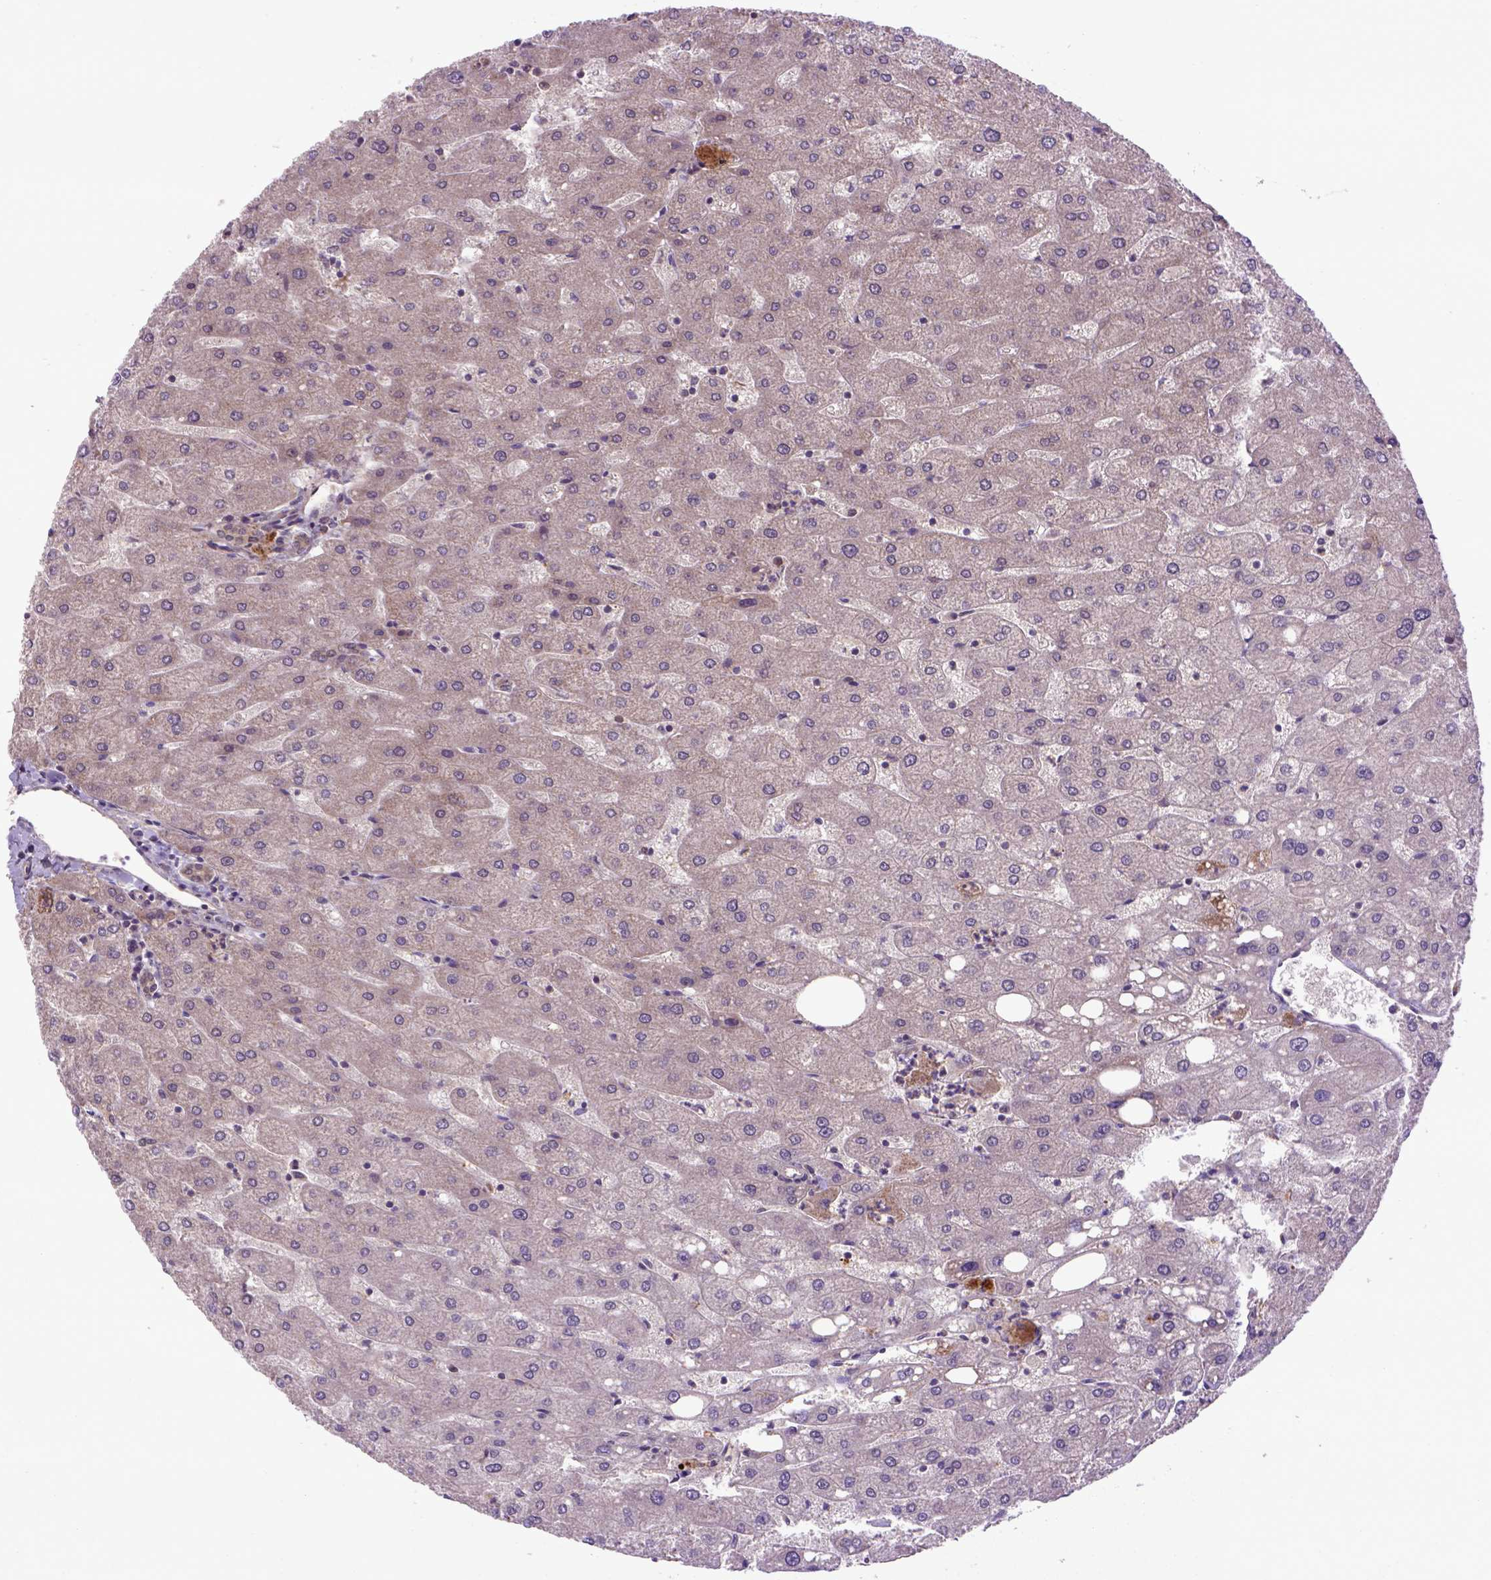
{"staining": {"intensity": "weak", "quantity": ">75%", "location": "cytoplasmic/membranous"}, "tissue": "liver", "cell_type": "Cholangiocytes", "image_type": "normal", "snomed": [{"axis": "morphology", "description": "Normal tissue, NOS"}, {"axis": "topography", "description": "Liver"}], "caption": "Immunohistochemical staining of normal human liver demonstrates low levels of weak cytoplasmic/membranous positivity in about >75% of cholangiocytes. (Brightfield microscopy of DAB IHC at high magnification).", "gene": "HSPBP1", "patient": {"sex": "male", "age": 67}}